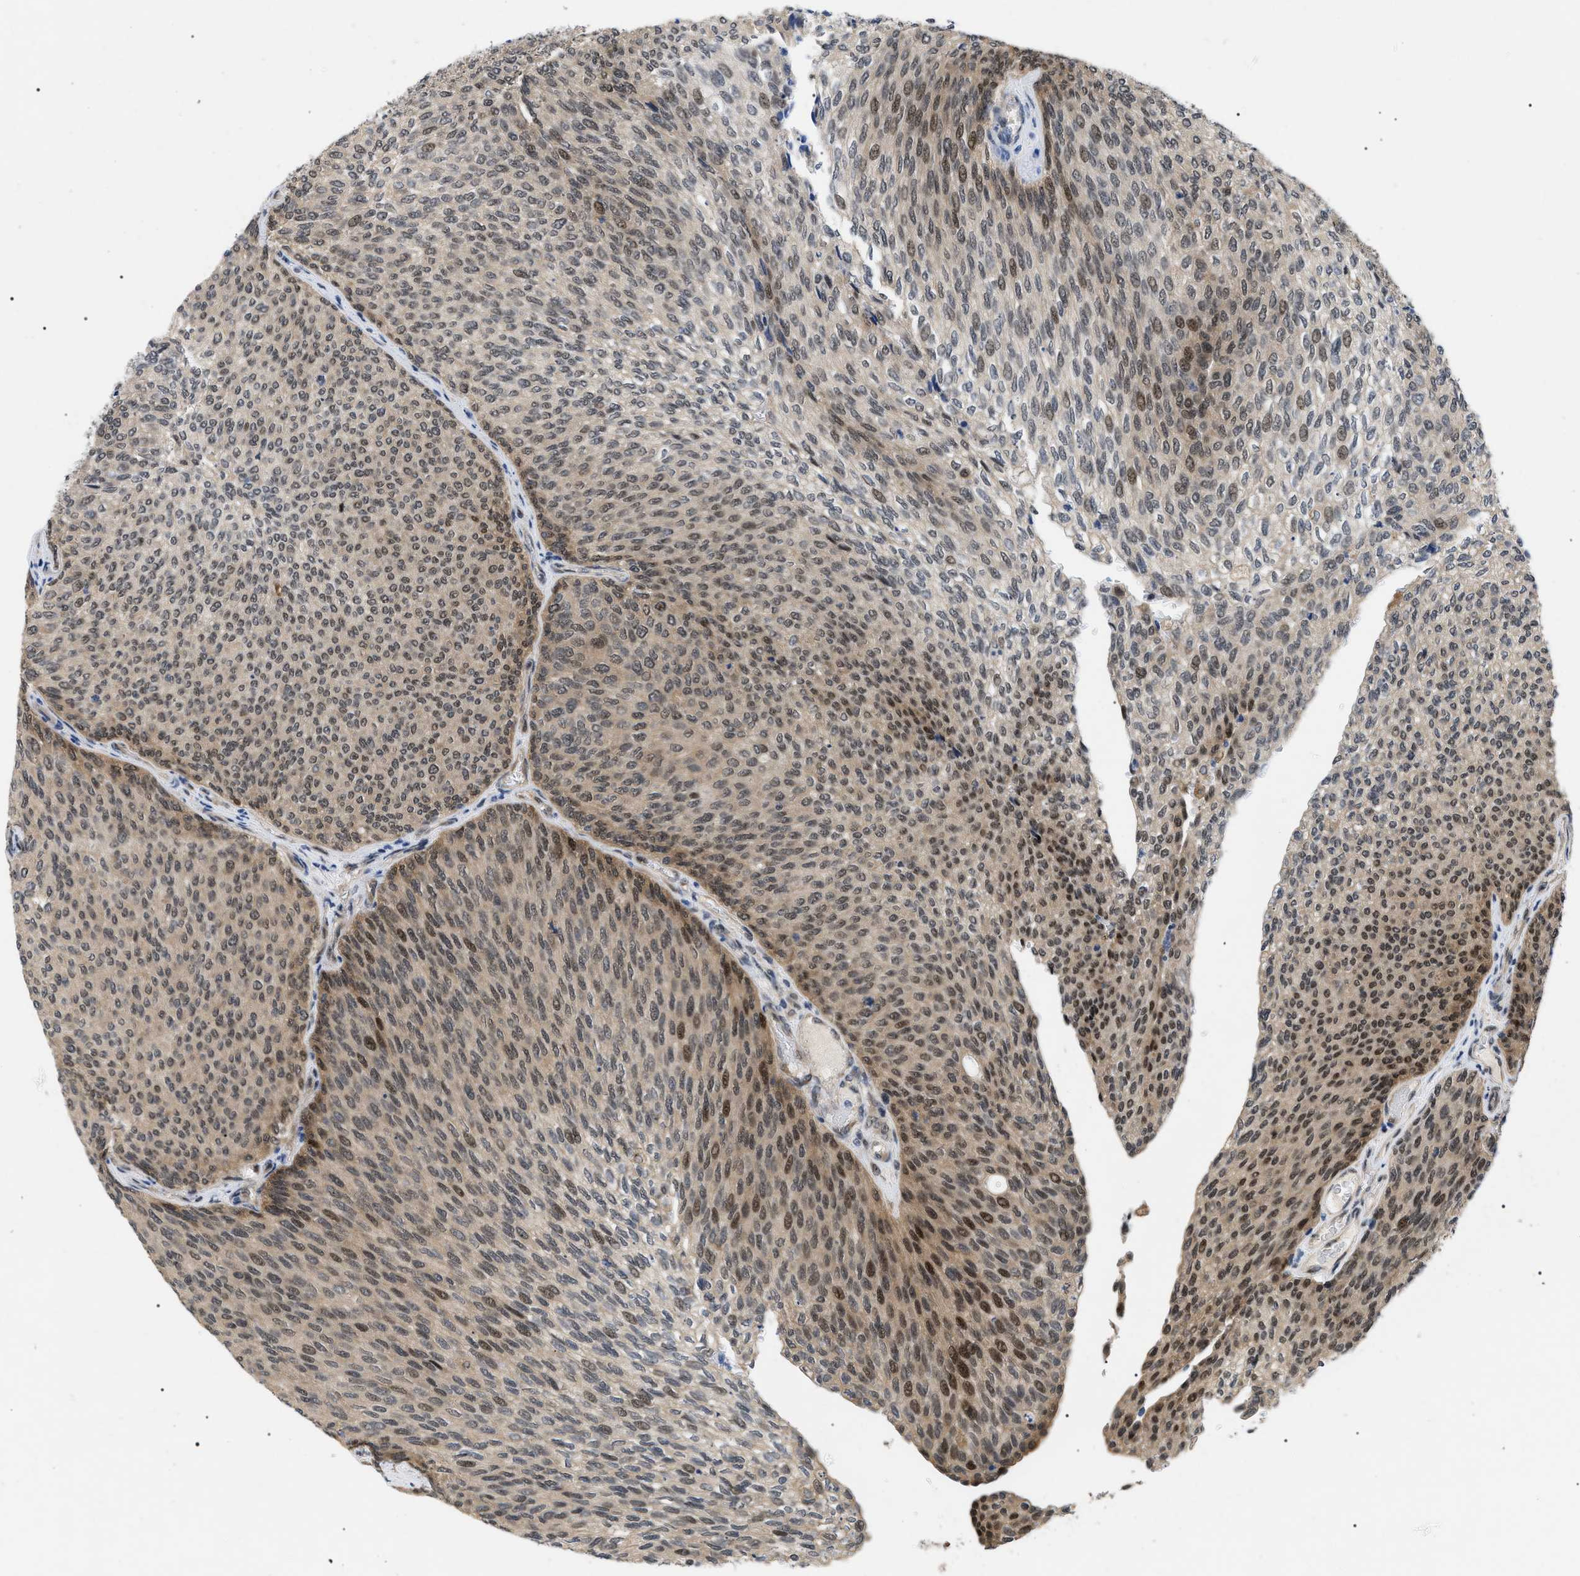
{"staining": {"intensity": "moderate", "quantity": ">75%", "location": "cytoplasmic/membranous,nuclear"}, "tissue": "urothelial cancer", "cell_type": "Tumor cells", "image_type": "cancer", "snomed": [{"axis": "morphology", "description": "Urothelial carcinoma, Low grade"}, {"axis": "topography", "description": "Urinary bladder"}], "caption": "Protein expression analysis of urothelial carcinoma (low-grade) displays moderate cytoplasmic/membranous and nuclear expression in approximately >75% of tumor cells.", "gene": "GARRE1", "patient": {"sex": "female", "age": 79}}